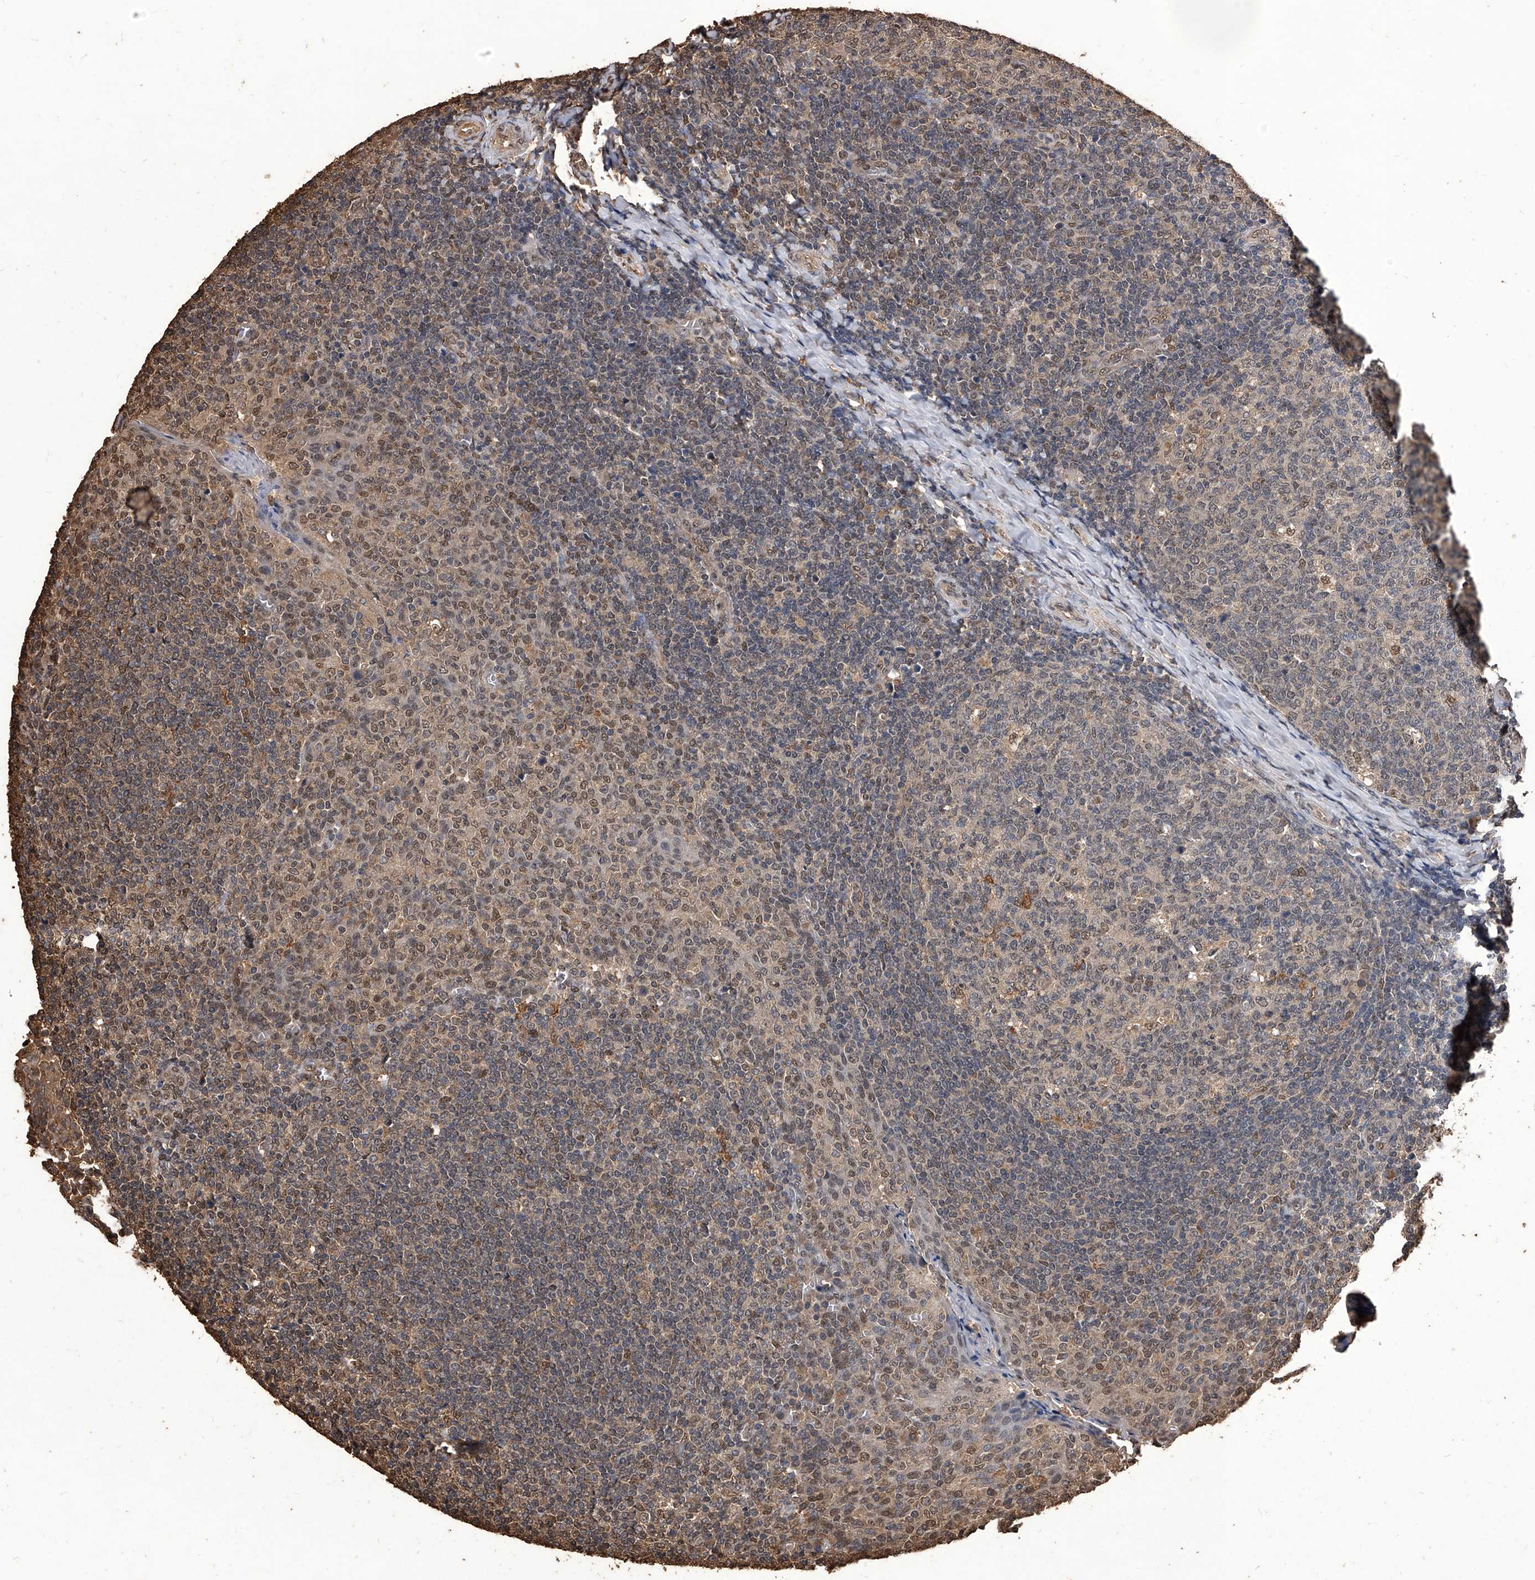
{"staining": {"intensity": "weak", "quantity": "<25%", "location": "nuclear"}, "tissue": "tonsil", "cell_type": "Germinal center cells", "image_type": "normal", "snomed": [{"axis": "morphology", "description": "Normal tissue, NOS"}, {"axis": "topography", "description": "Tonsil"}], "caption": "Germinal center cells show no significant protein staining in unremarkable tonsil.", "gene": "FBXL4", "patient": {"sex": "female", "age": 19}}